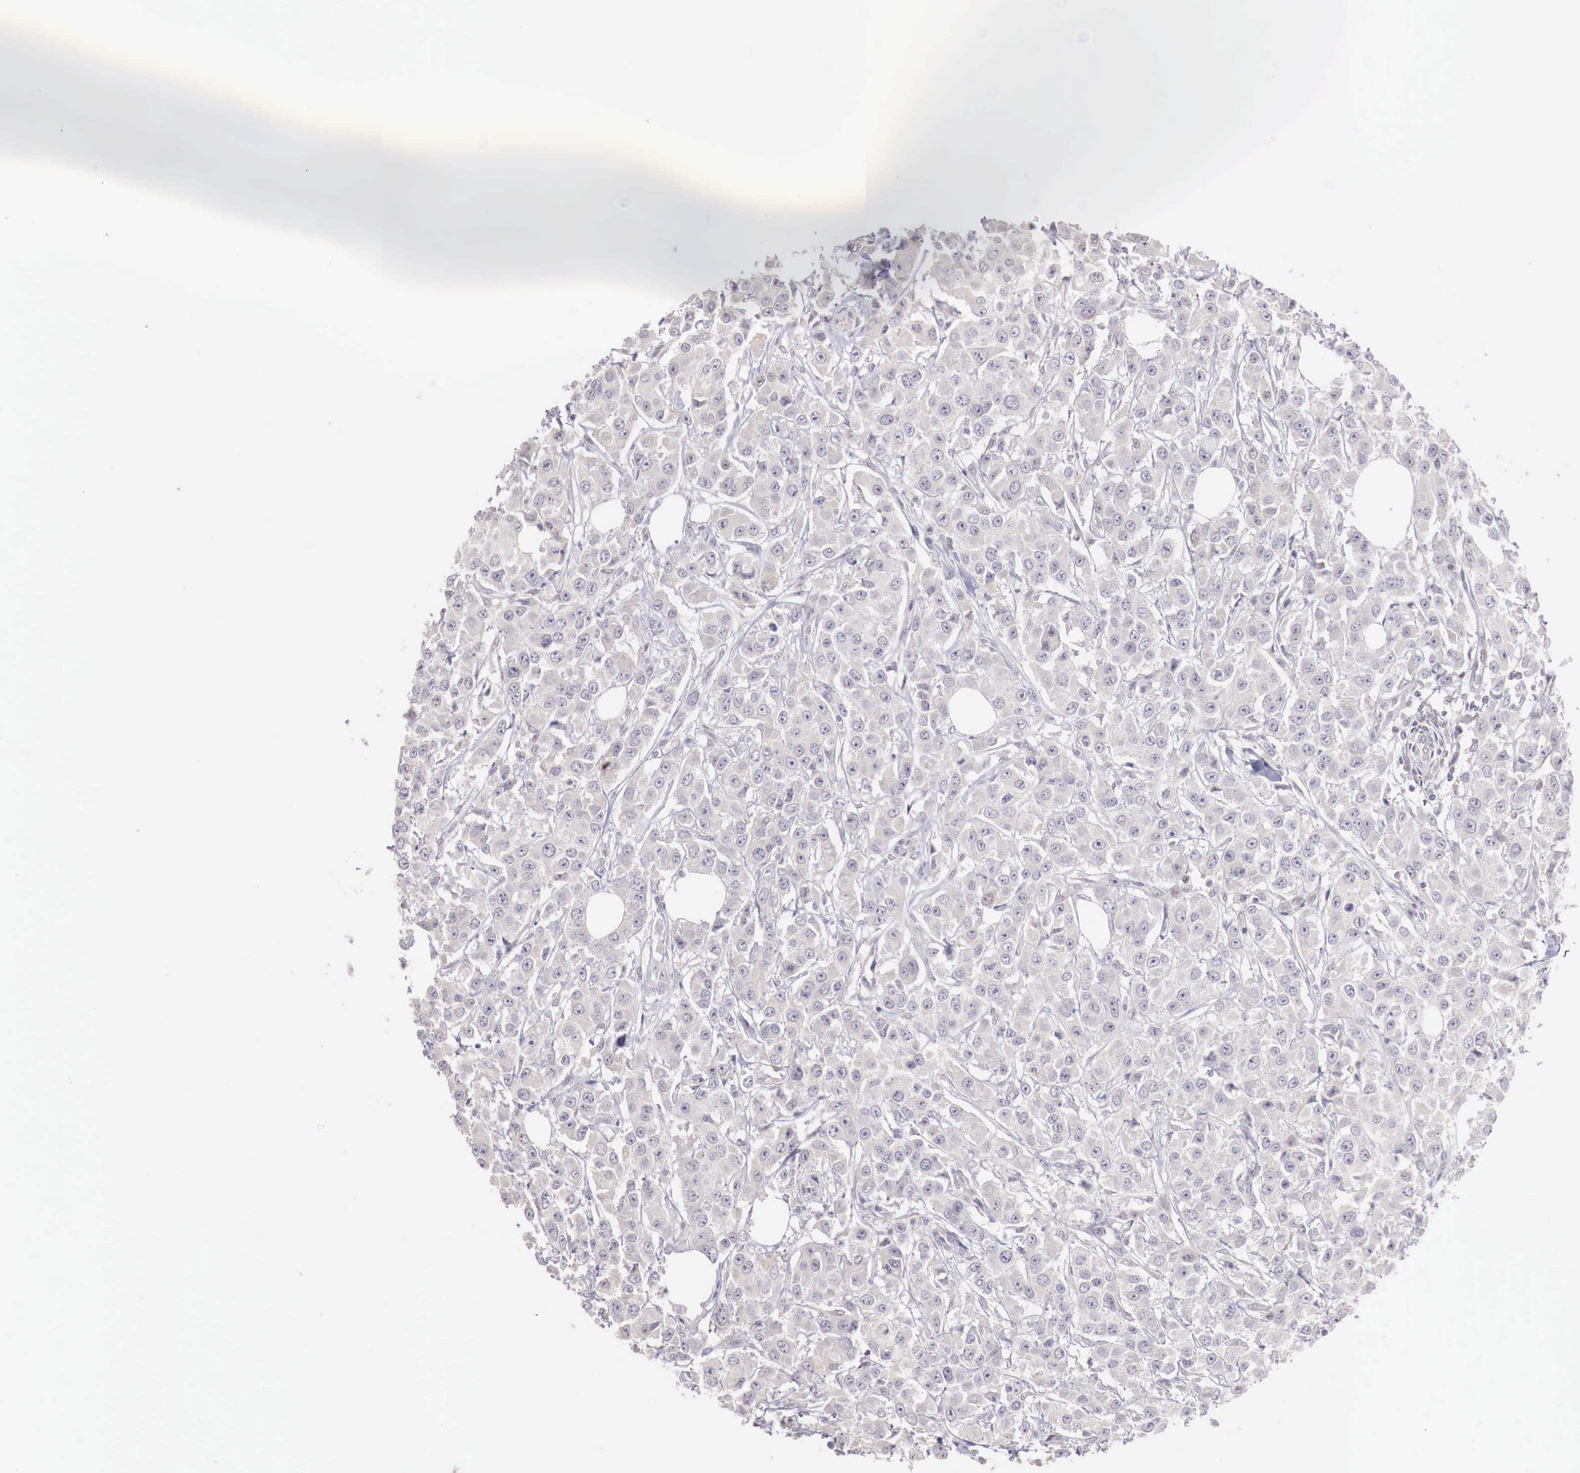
{"staining": {"intensity": "negative", "quantity": "none", "location": "none"}, "tissue": "breast cancer", "cell_type": "Tumor cells", "image_type": "cancer", "snomed": [{"axis": "morphology", "description": "Duct carcinoma"}, {"axis": "topography", "description": "Breast"}], "caption": "There is no significant positivity in tumor cells of breast cancer (intraductal carcinoma).", "gene": "TBC1D9", "patient": {"sex": "female", "age": 58}}